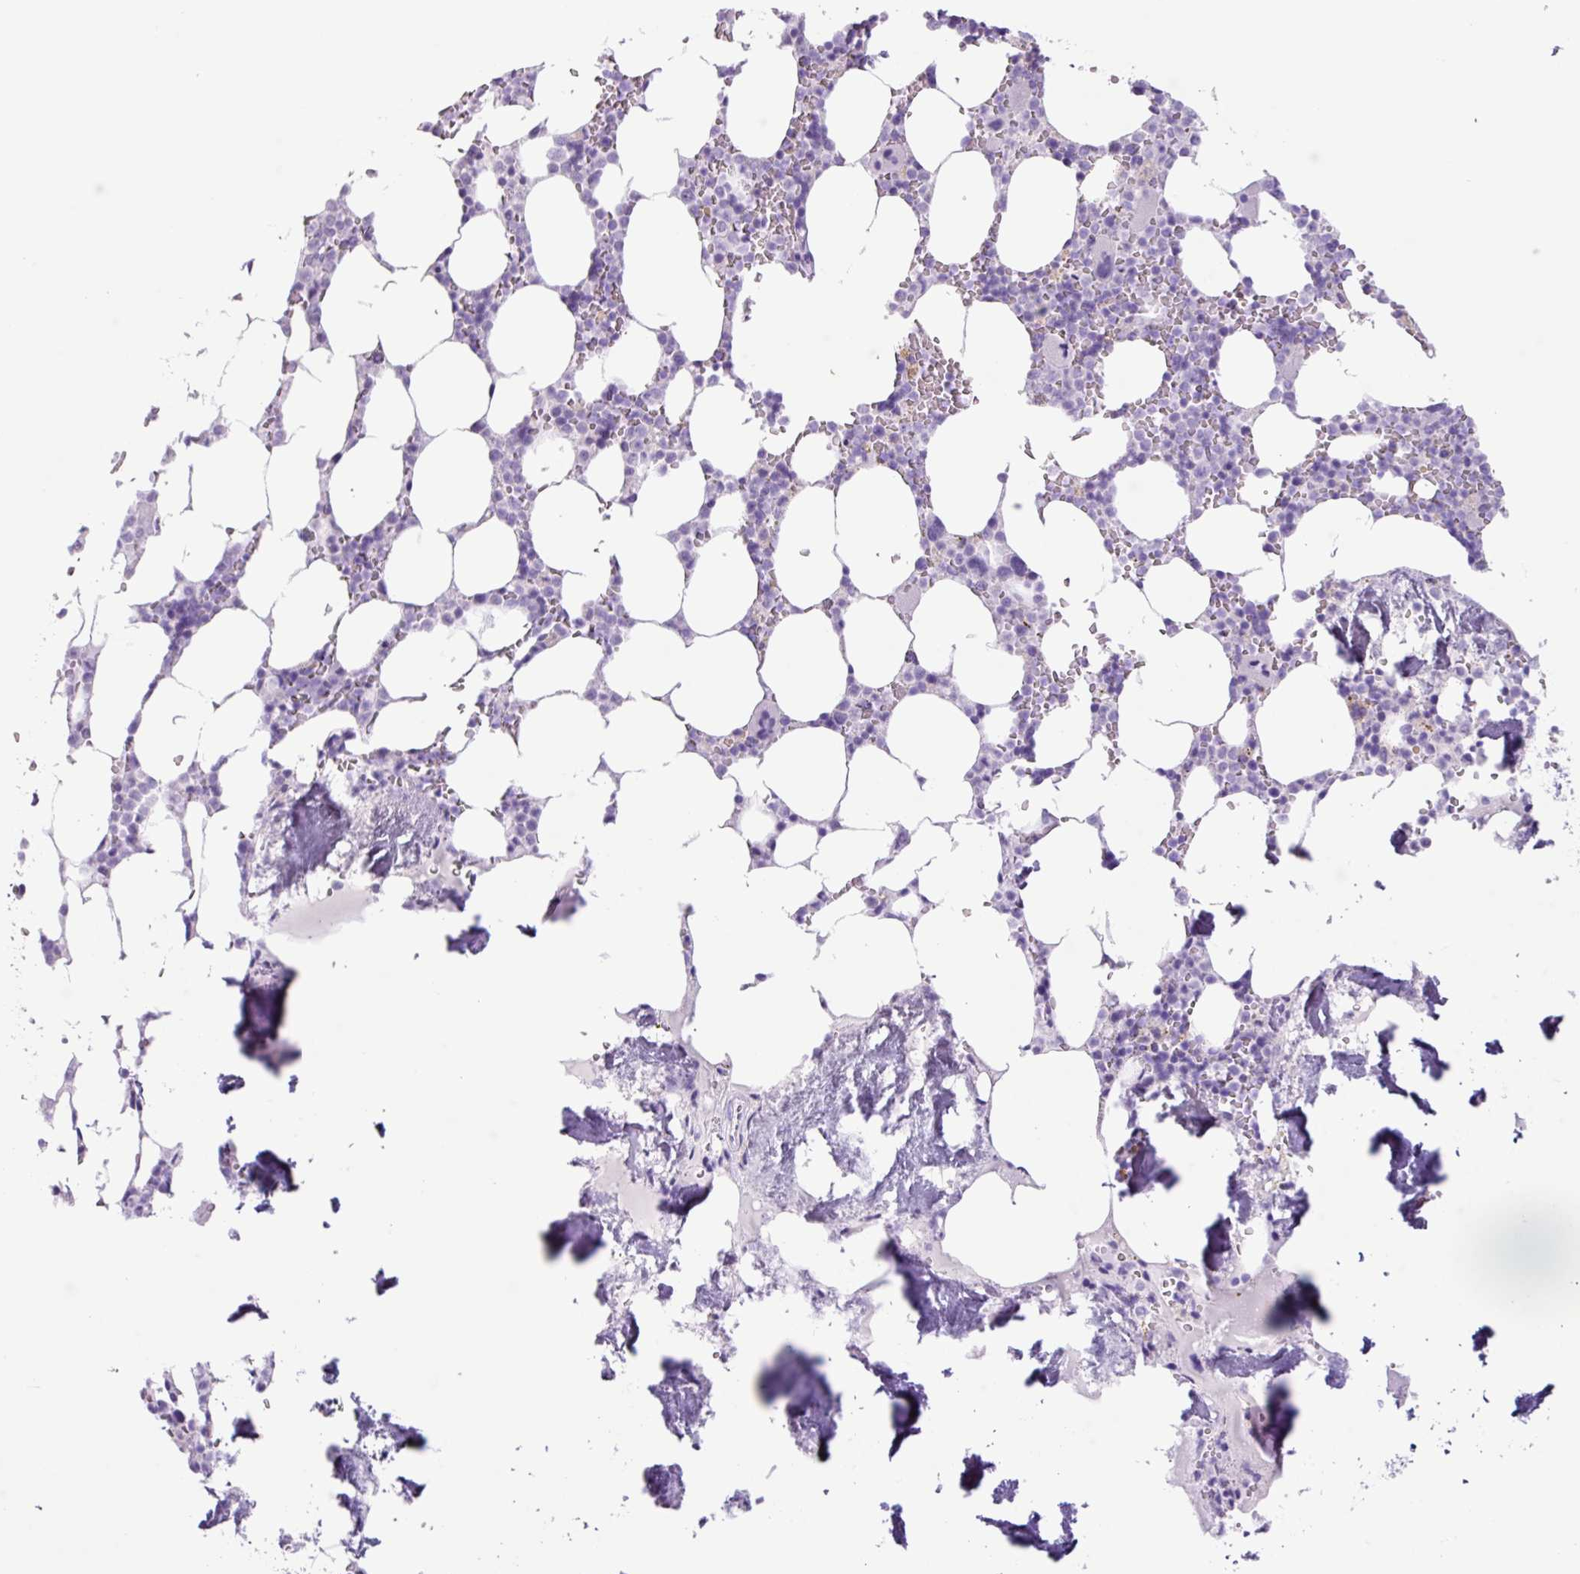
{"staining": {"intensity": "negative", "quantity": "none", "location": "none"}, "tissue": "bone marrow", "cell_type": "Hematopoietic cells", "image_type": "normal", "snomed": [{"axis": "morphology", "description": "Normal tissue, NOS"}, {"axis": "topography", "description": "Bone marrow"}], "caption": "IHC of normal bone marrow exhibits no positivity in hematopoietic cells. The staining was performed using DAB (3,3'-diaminobenzidine) to visualize the protein expression in brown, while the nuclei were stained in blue with hematoxylin (Magnification: 20x).", "gene": "AGO3", "patient": {"sex": "male", "age": 64}}